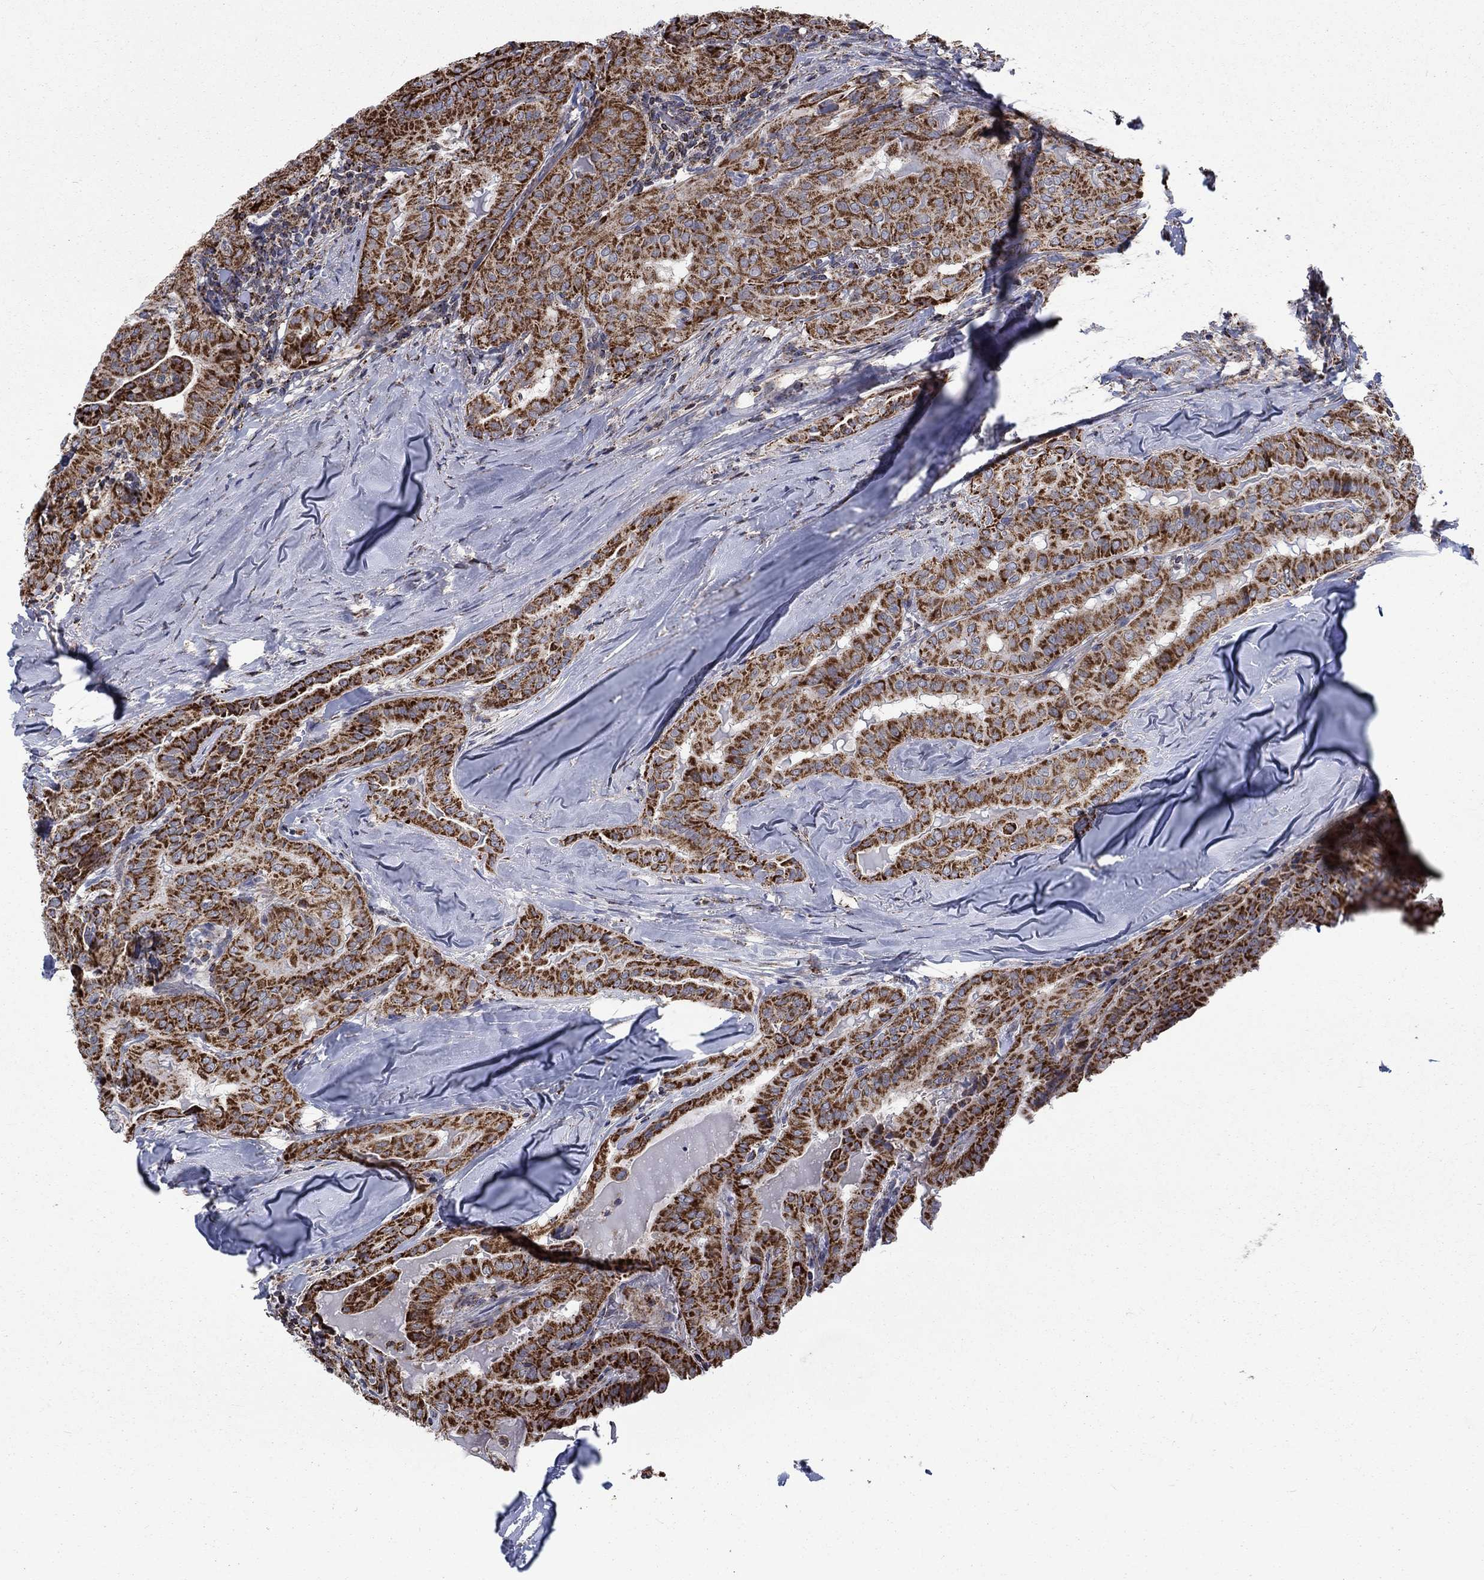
{"staining": {"intensity": "strong", "quantity": ">75%", "location": "cytoplasmic/membranous"}, "tissue": "thyroid cancer", "cell_type": "Tumor cells", "image_type": "cancer", "snomed": [{"axis": "morphology", "description": "Papillary adenocarcinoma, NOS"}, {"axis": "topography", "description": "Thyroid gland"}], "caption": "A high amount of strong cytoplasmic/membranous positivity is identified in about >75% of tumor cells in thyroid cancer (papillary adenocarcinoma) tissue. (IHC, brightfield microscopy, high magnification).", "gene": "MOAP1", "patient": {"sex": "female", "age": 68}}